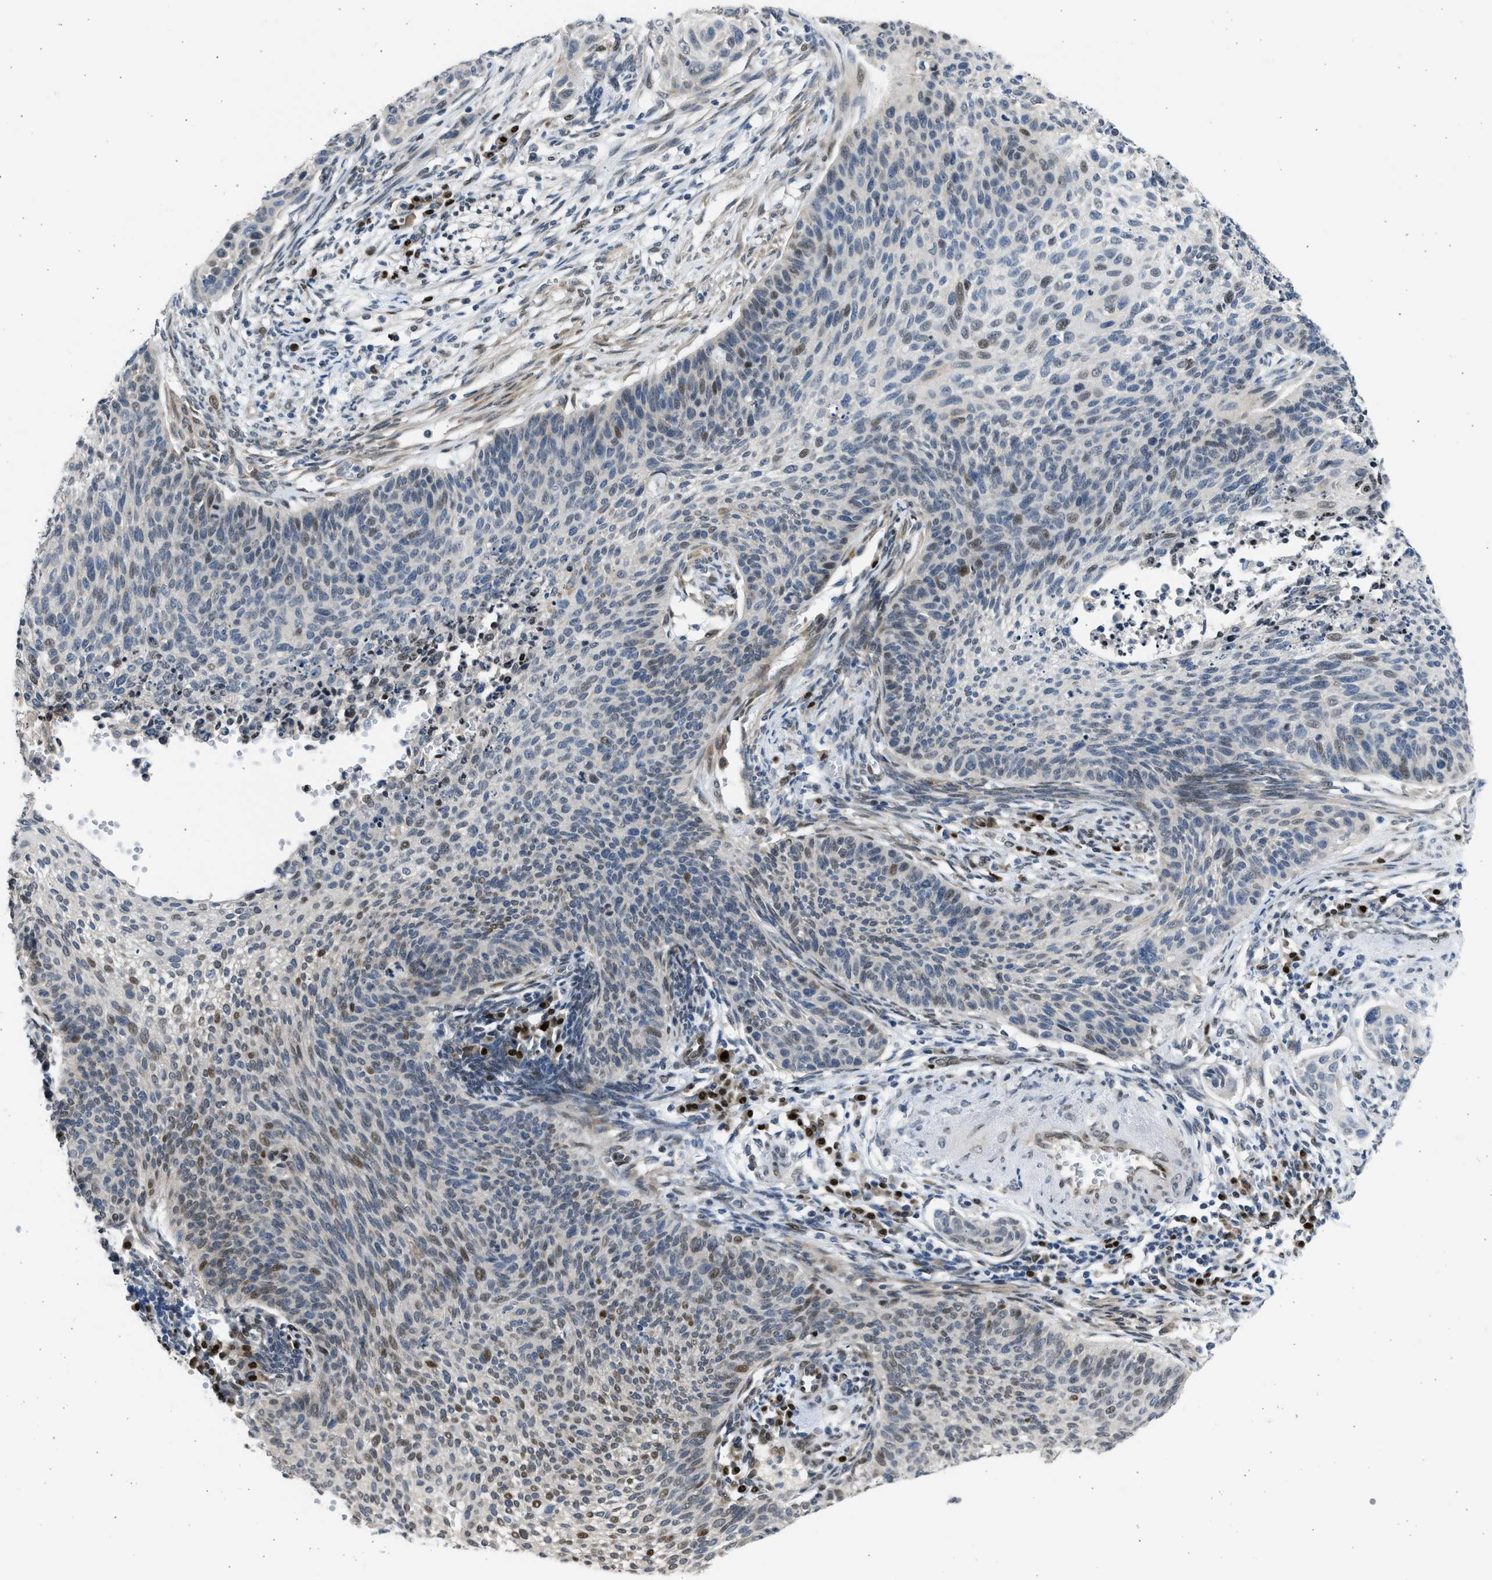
{"staining": {"intensity": "moderate", "quantity": "<25%", "location": "nuclear"}, "tissue": "cervical cancer", "cell_type": "Tumor cells", "image_type": "cancer", "snomed": [{"axis": "morphology", "description": "Squamous cell carcinoma, NOS"}, {"axis": "topography", "description": "Cervix"}], "caption": "A histopathology image of human cervical cancer (squamous cell carcinoma) stained for a protein reveals moderate nuclear brown staining in tumor cells. (brown staining indicates protein expression, while blue staining denotes nuclei).", "gene": "HMGN3", "patient": {"sex": "female", "age": 70}}